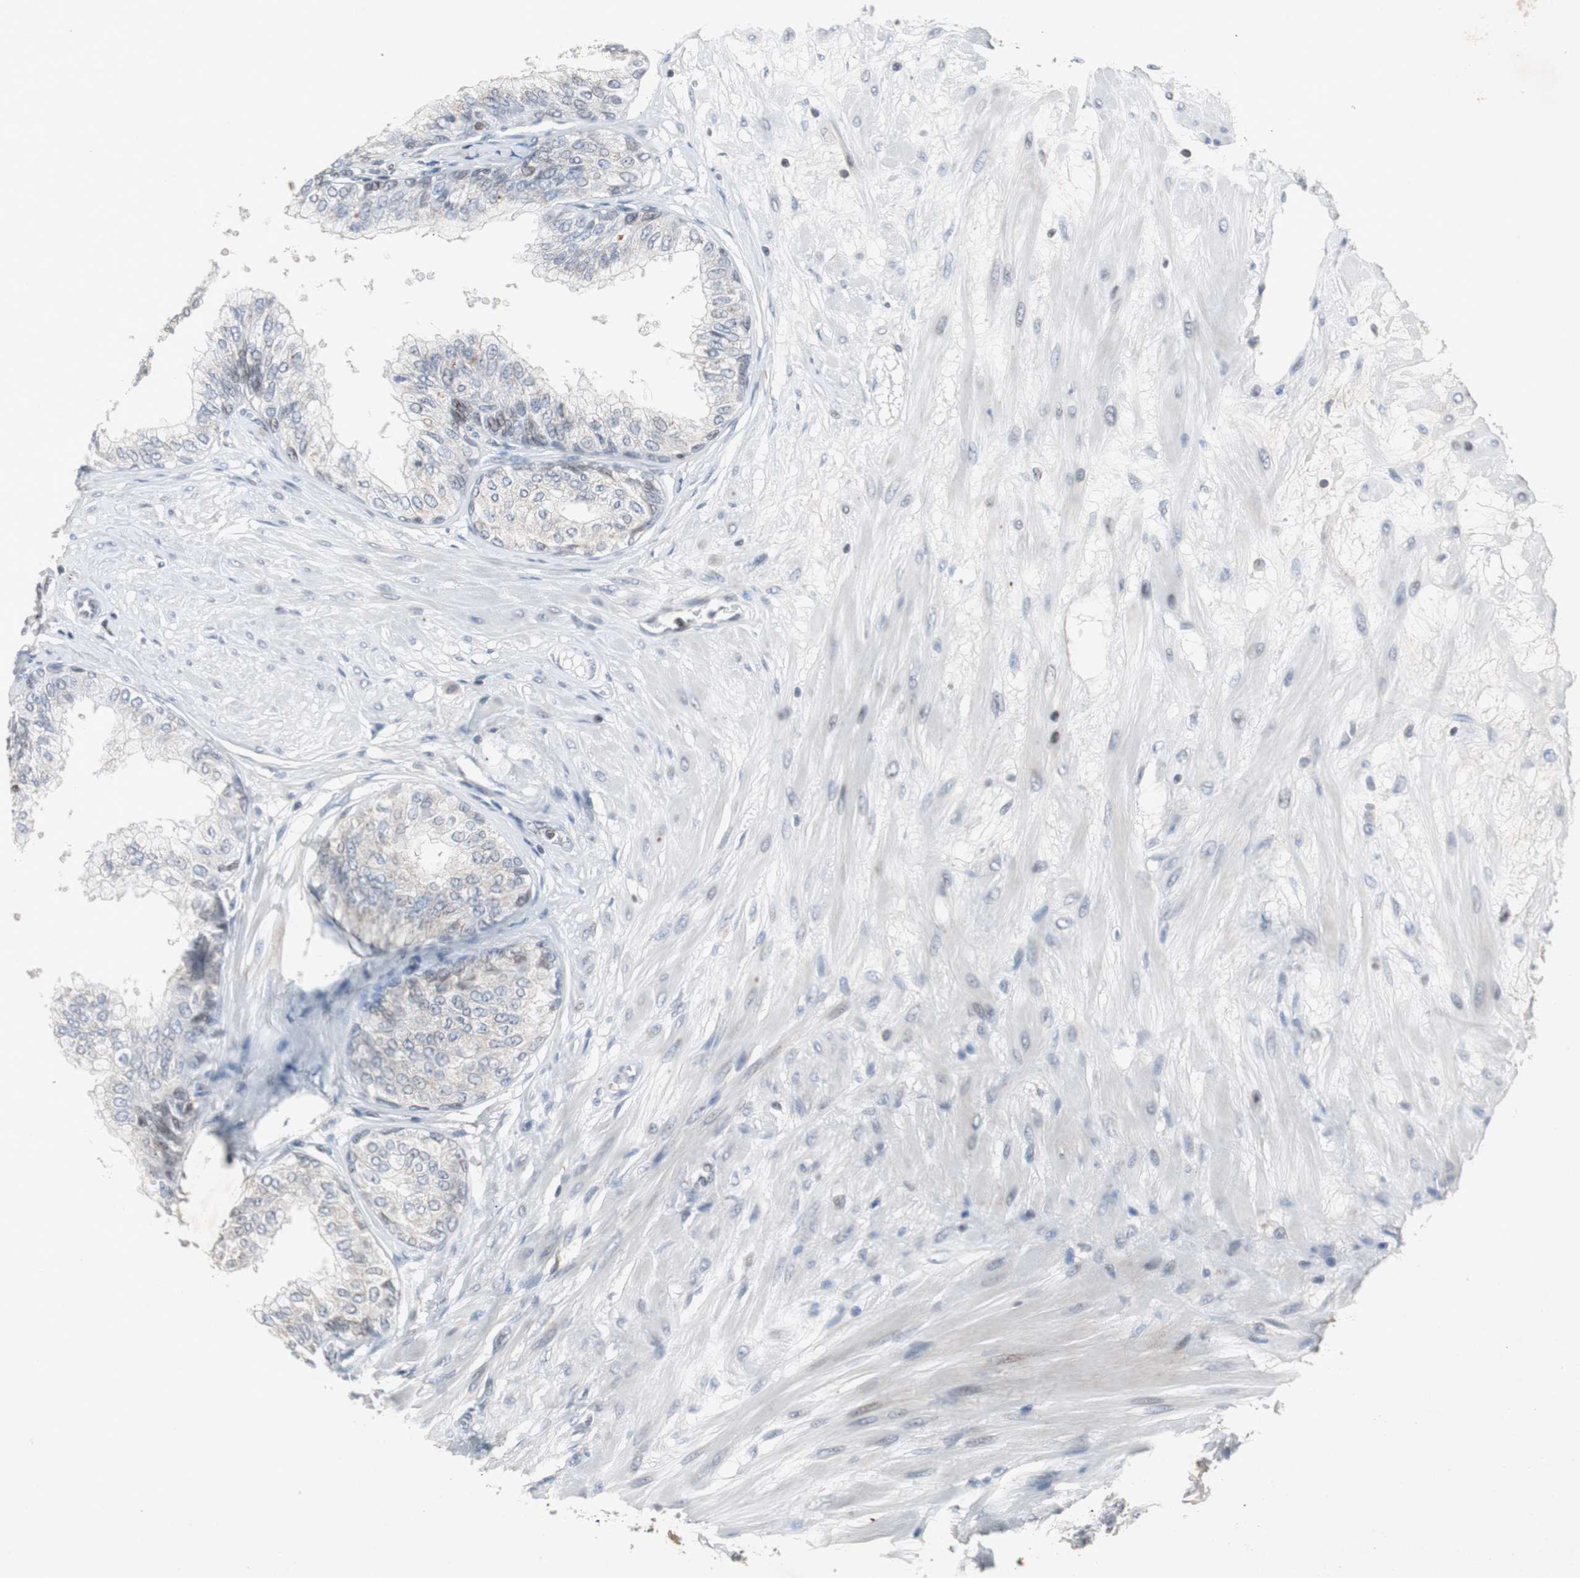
{"staining": {"intensity": "negative", "quantity": "none", "location": "none"}, "tissue": "prostate", "cell_type": "Glandular cells", "image_type": "normal", "snomed": [{"axis": "morphology", "description": "Normal tissue, NOS"}, {"axis": "topography", "description": "Prostate"}, {"axis": "topography", "description": "Seminal veicle"}], "caption": "DAB (3,3'-diaminobenzidine) immunohistochemical staining of benign human prostate exhibits no significant expression in glandular cells.", "gene": "ZNF396", "patient": {"sex": "male", "age": 60}}